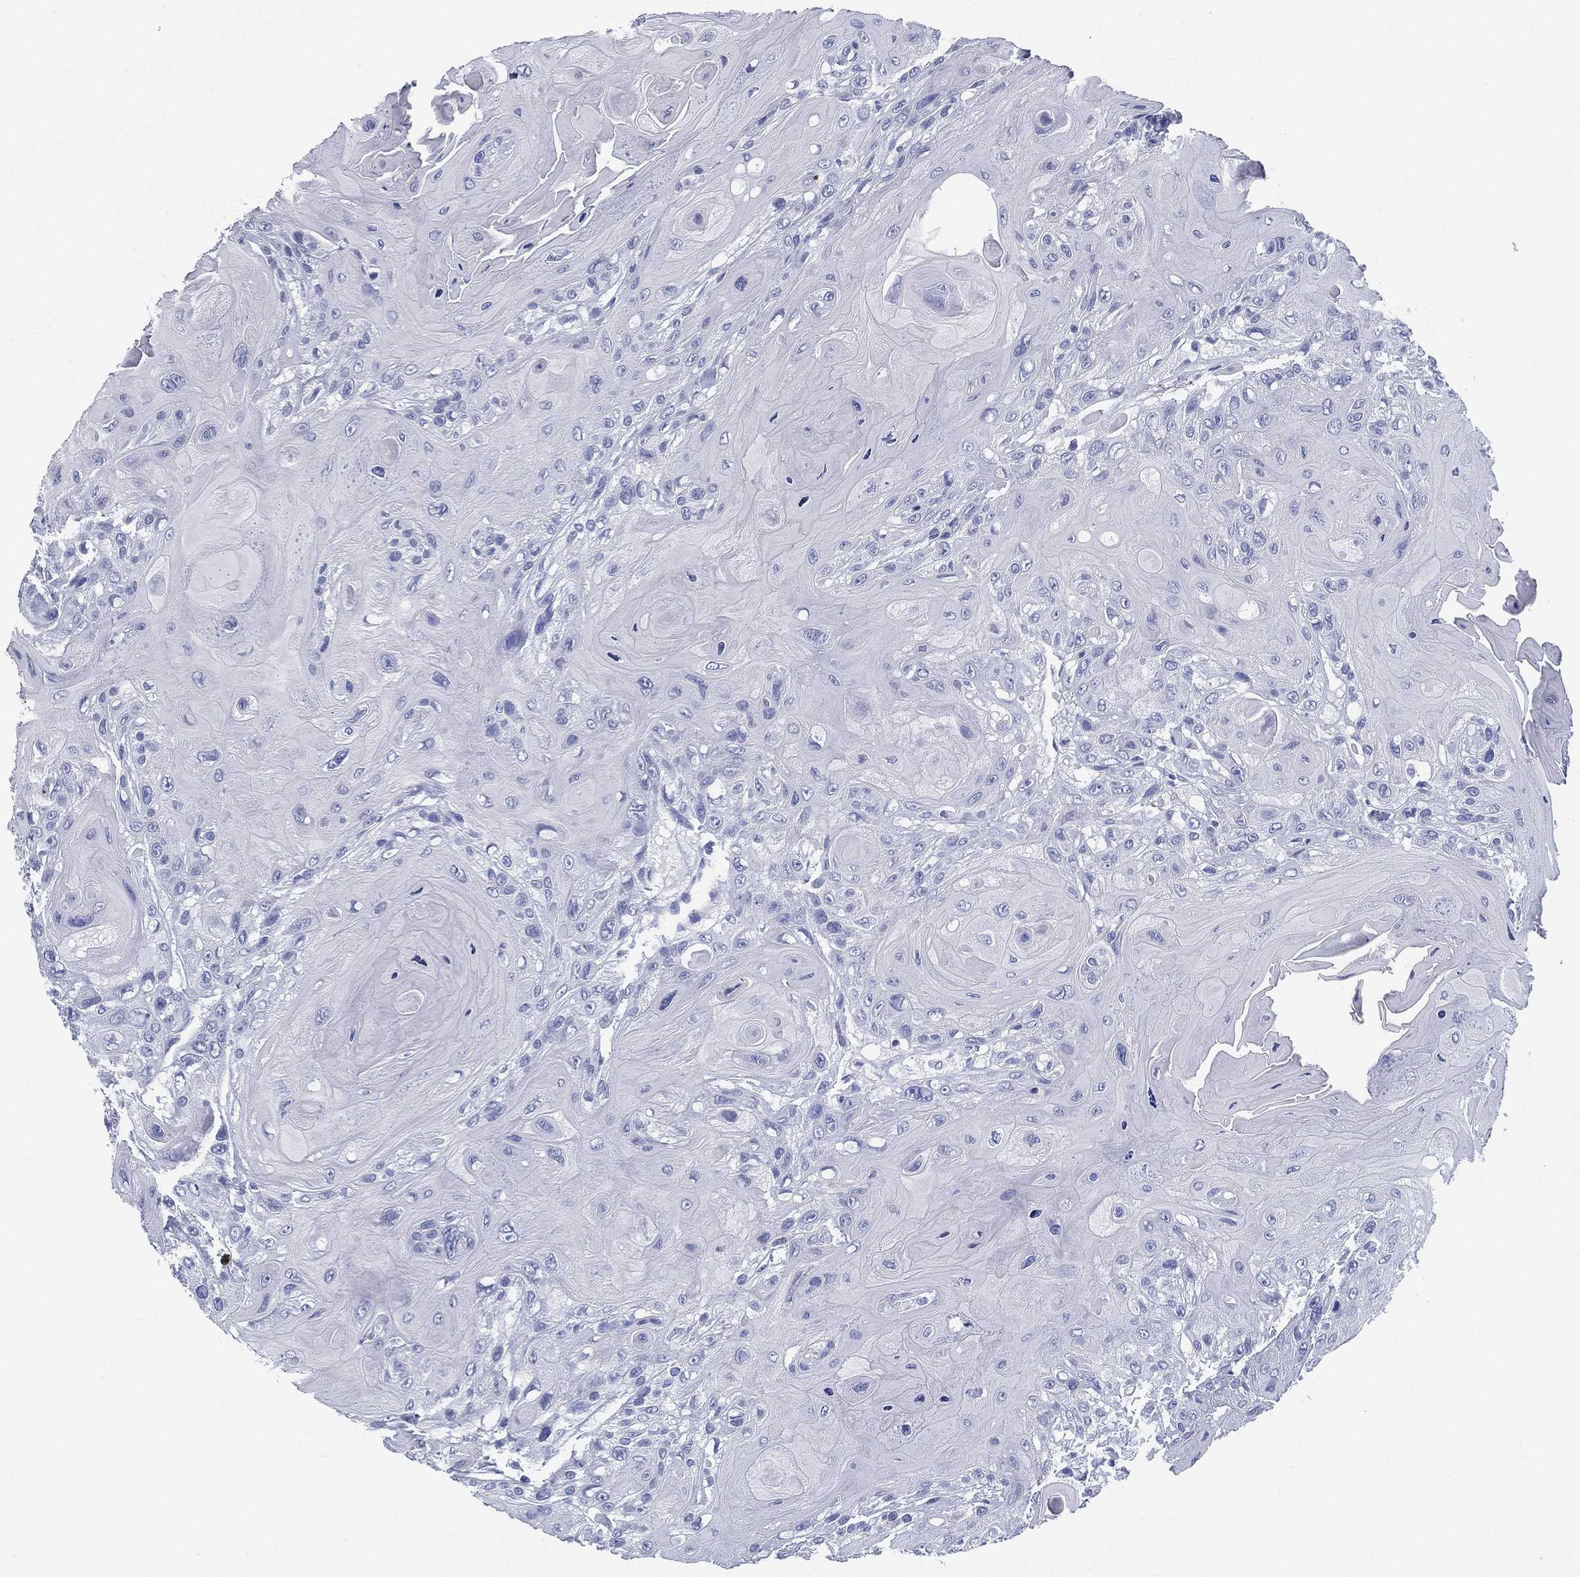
{"staining": {"intensity": "negative", "quantity": "none", "location": "none"}, "tissue": "head and neck cancer", "cell_type": "Tumor cells", "image_type": "cancer", "snomed": [{"axis": "morphology", "description": "Squamous cell carcinoma, NOS"}, {"axis": "topography", "description": "Head-Neck"}], "caption": "The photomicrograph displays no significant staining in tumor cells of head and neck cancer (squamous cell carcinoma). (Immunohistochemistry, brightfield microscopy, high magnification).", "gene": "RSPH4A", "patient": {"sex": "female", "age": 59}}